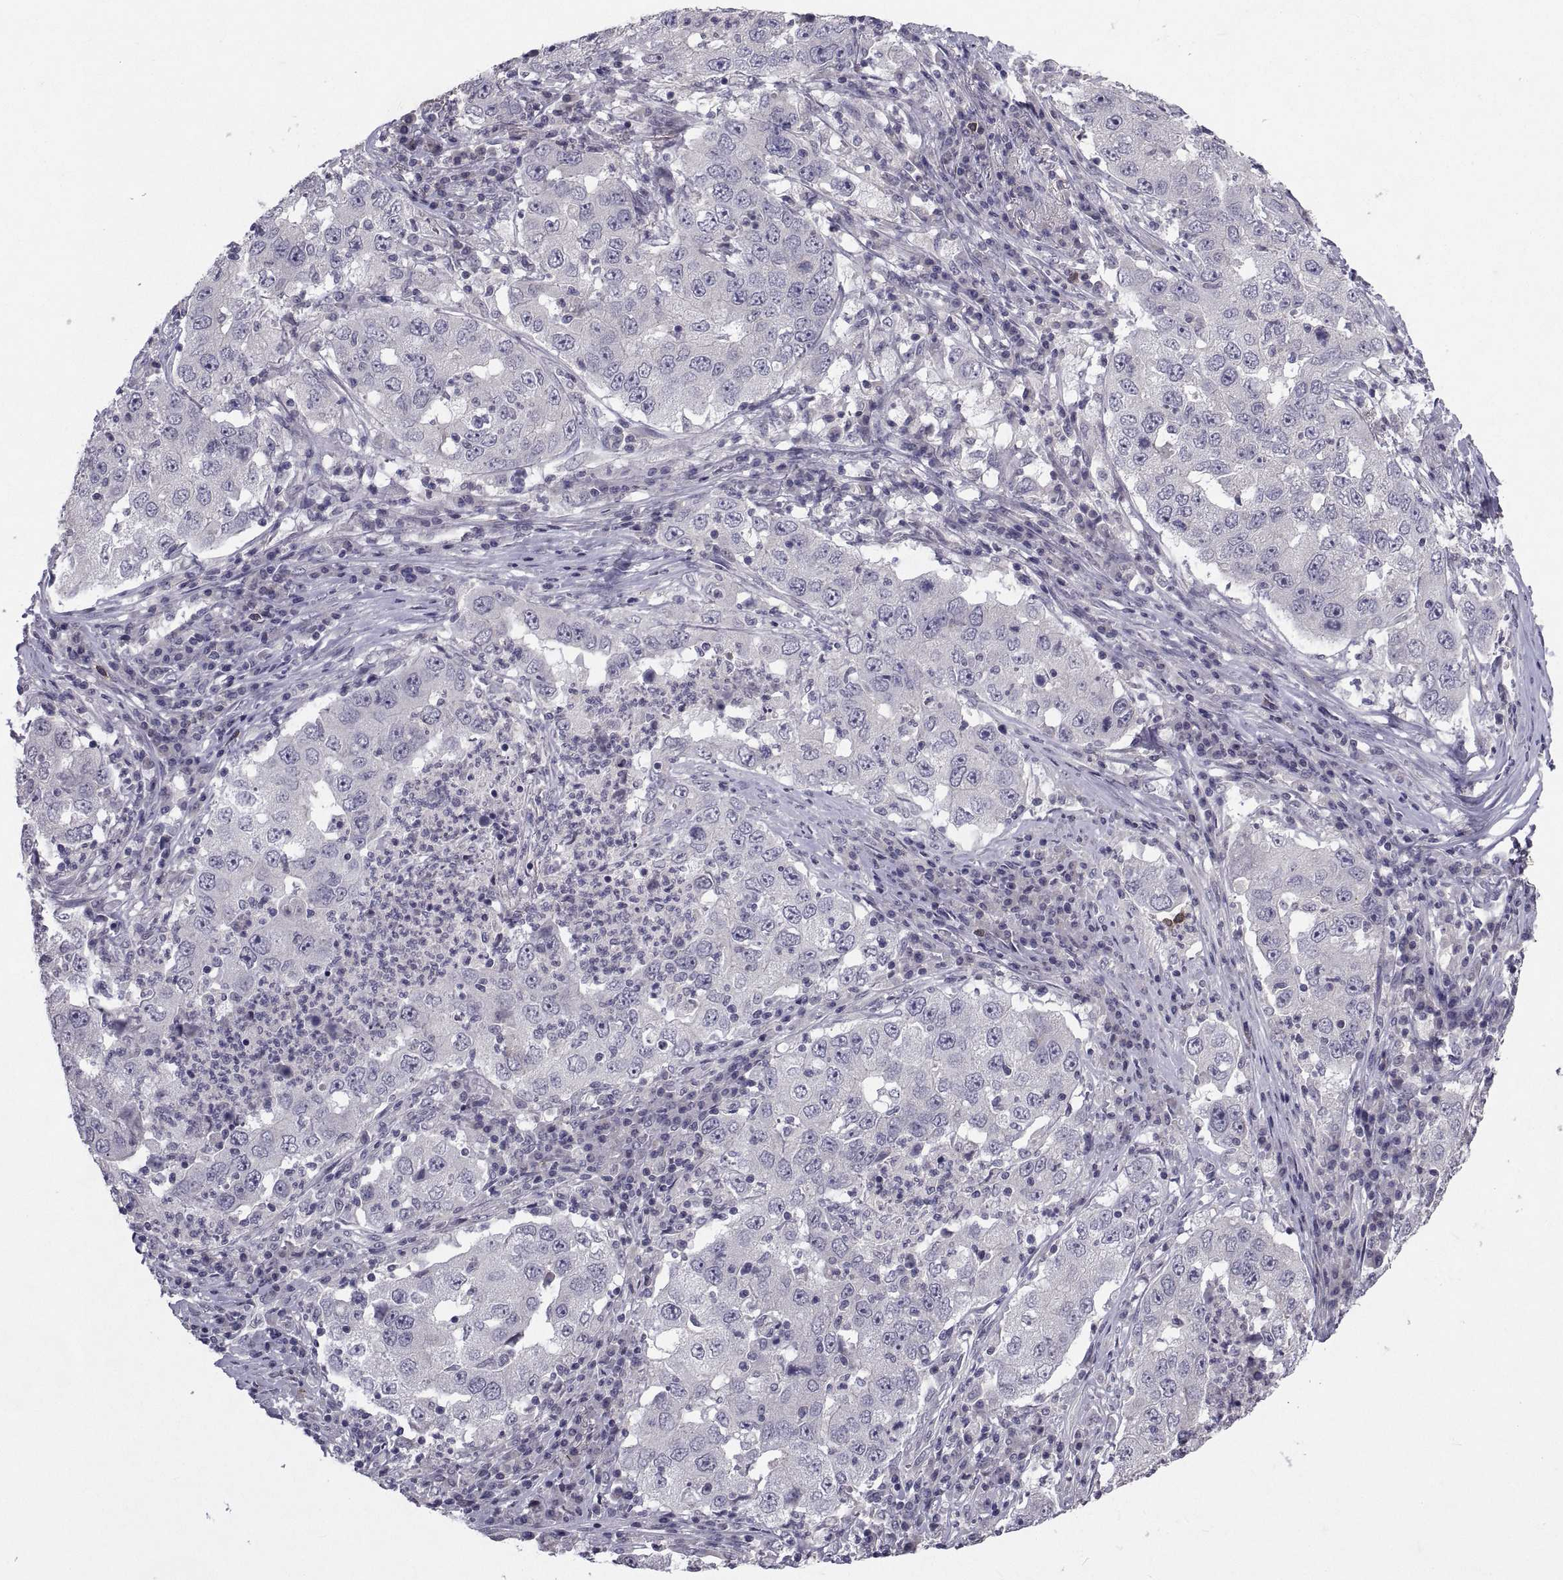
{"staining": {"intensity": "negative", "quantity": "none", "location": "none"}, "tissue": "lung cancer", "cell_type": "Tumor cells", "image_type": "cancer", "snomed": [{"axis": "morphology", "description": "Adenocarcinoma, NOS"}, {"axis": "topography", "description": "Lung"}], "caption": "Protein analysis of lung cancer demonstrates no significant staining in tumor cells.", "gene": "NPTX2", "patient": {"sex": "male", "age": 73}}